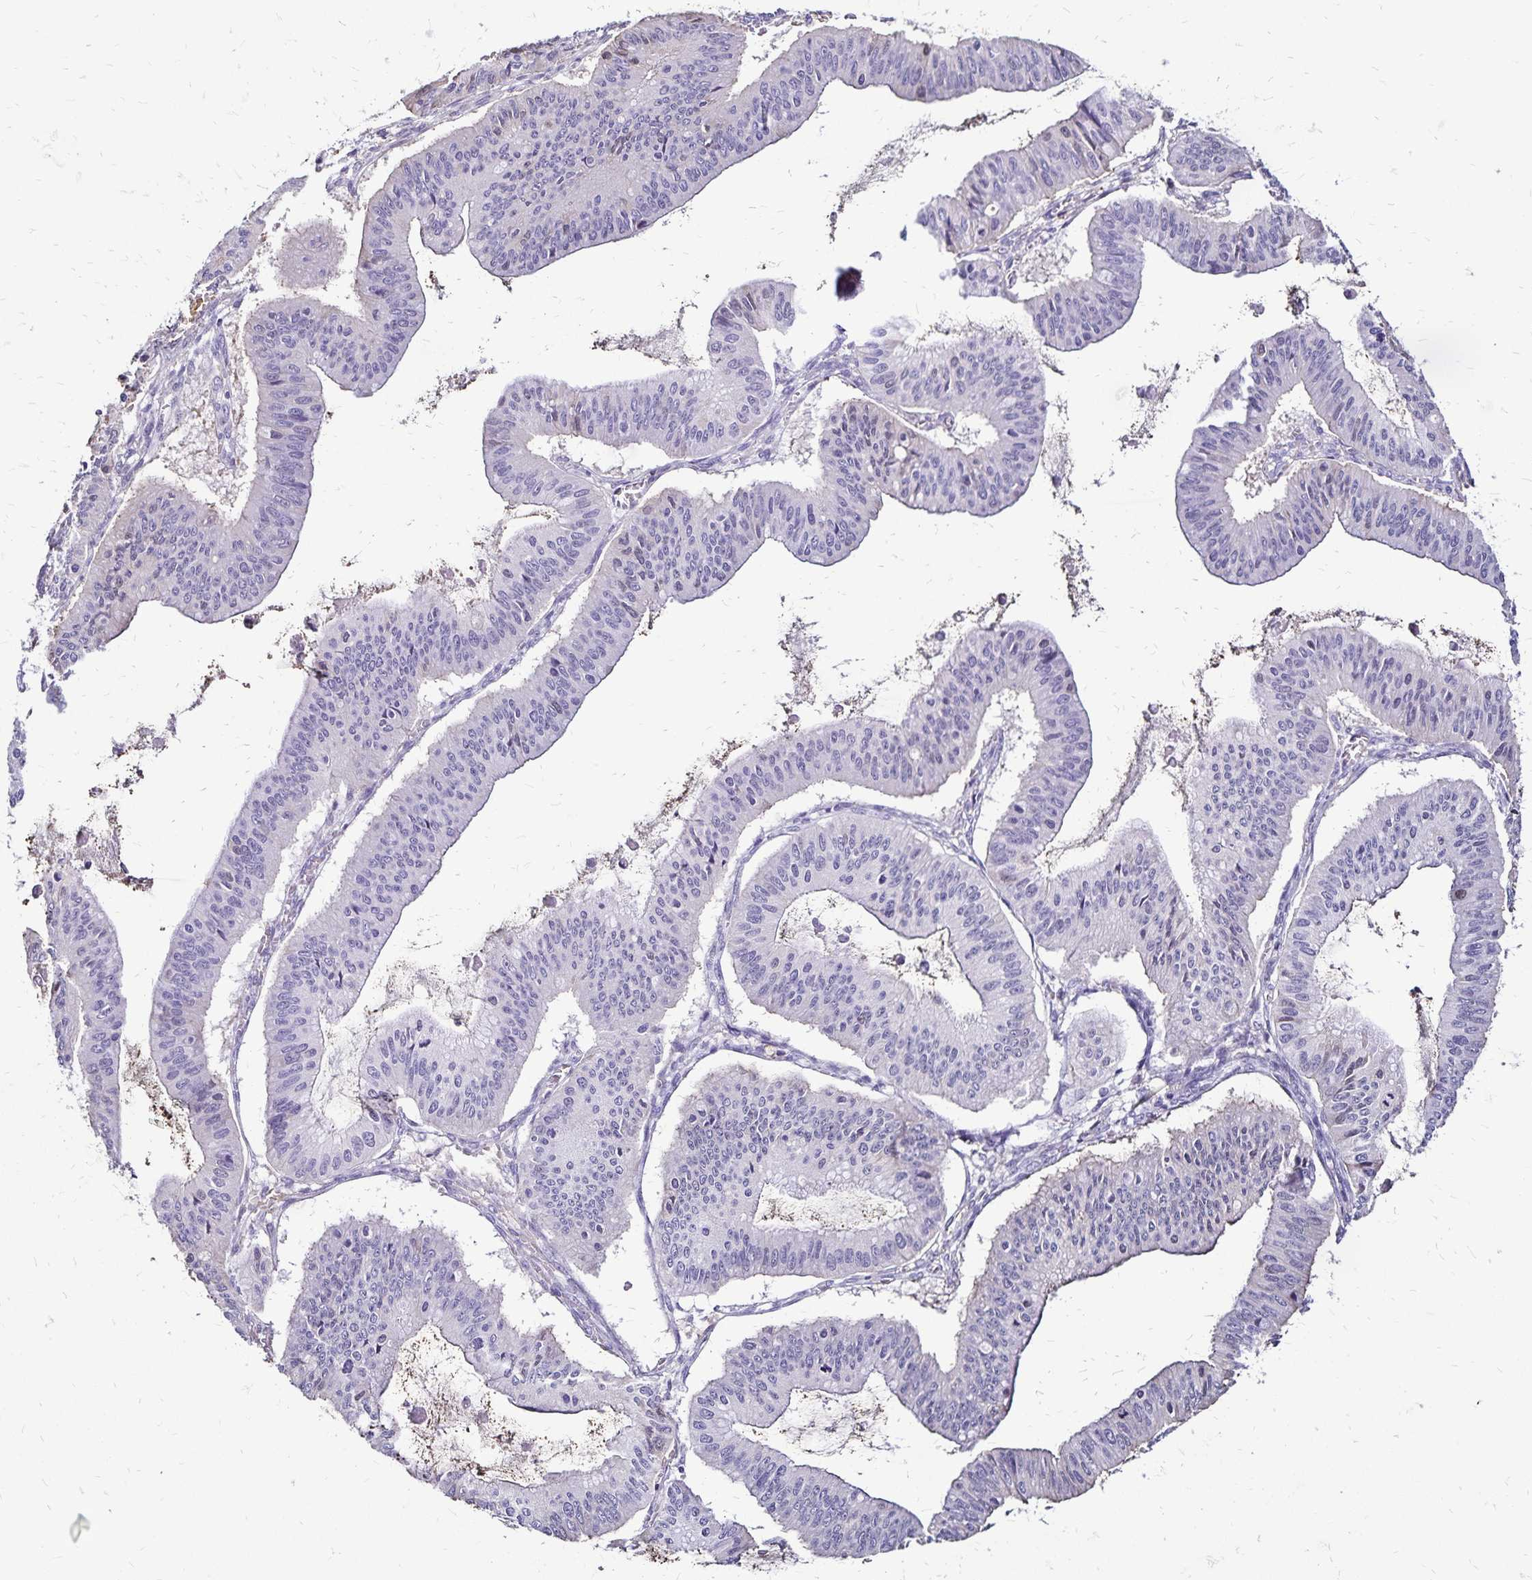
{"staining": {"intensity": "negative", "quantity": "none", "location": "none"}, "tissue": "ovarian cancer", "cell_type": "Tumor cells", "image_type": "cancer", "snomed": [{"axis": "morphology", "description": "Cystadenocarcinoma, mucinous, NOS"}, {"axis": "topography", "description": "Ovary"}], "caption": "A histopathology image of mucinous cystadenocarcinoma (ovarian) stained for a protein demonstrates no brown staining in tumor cells.", "gene": "KISS1", "patient": {"sex": "female", "age": 72}}